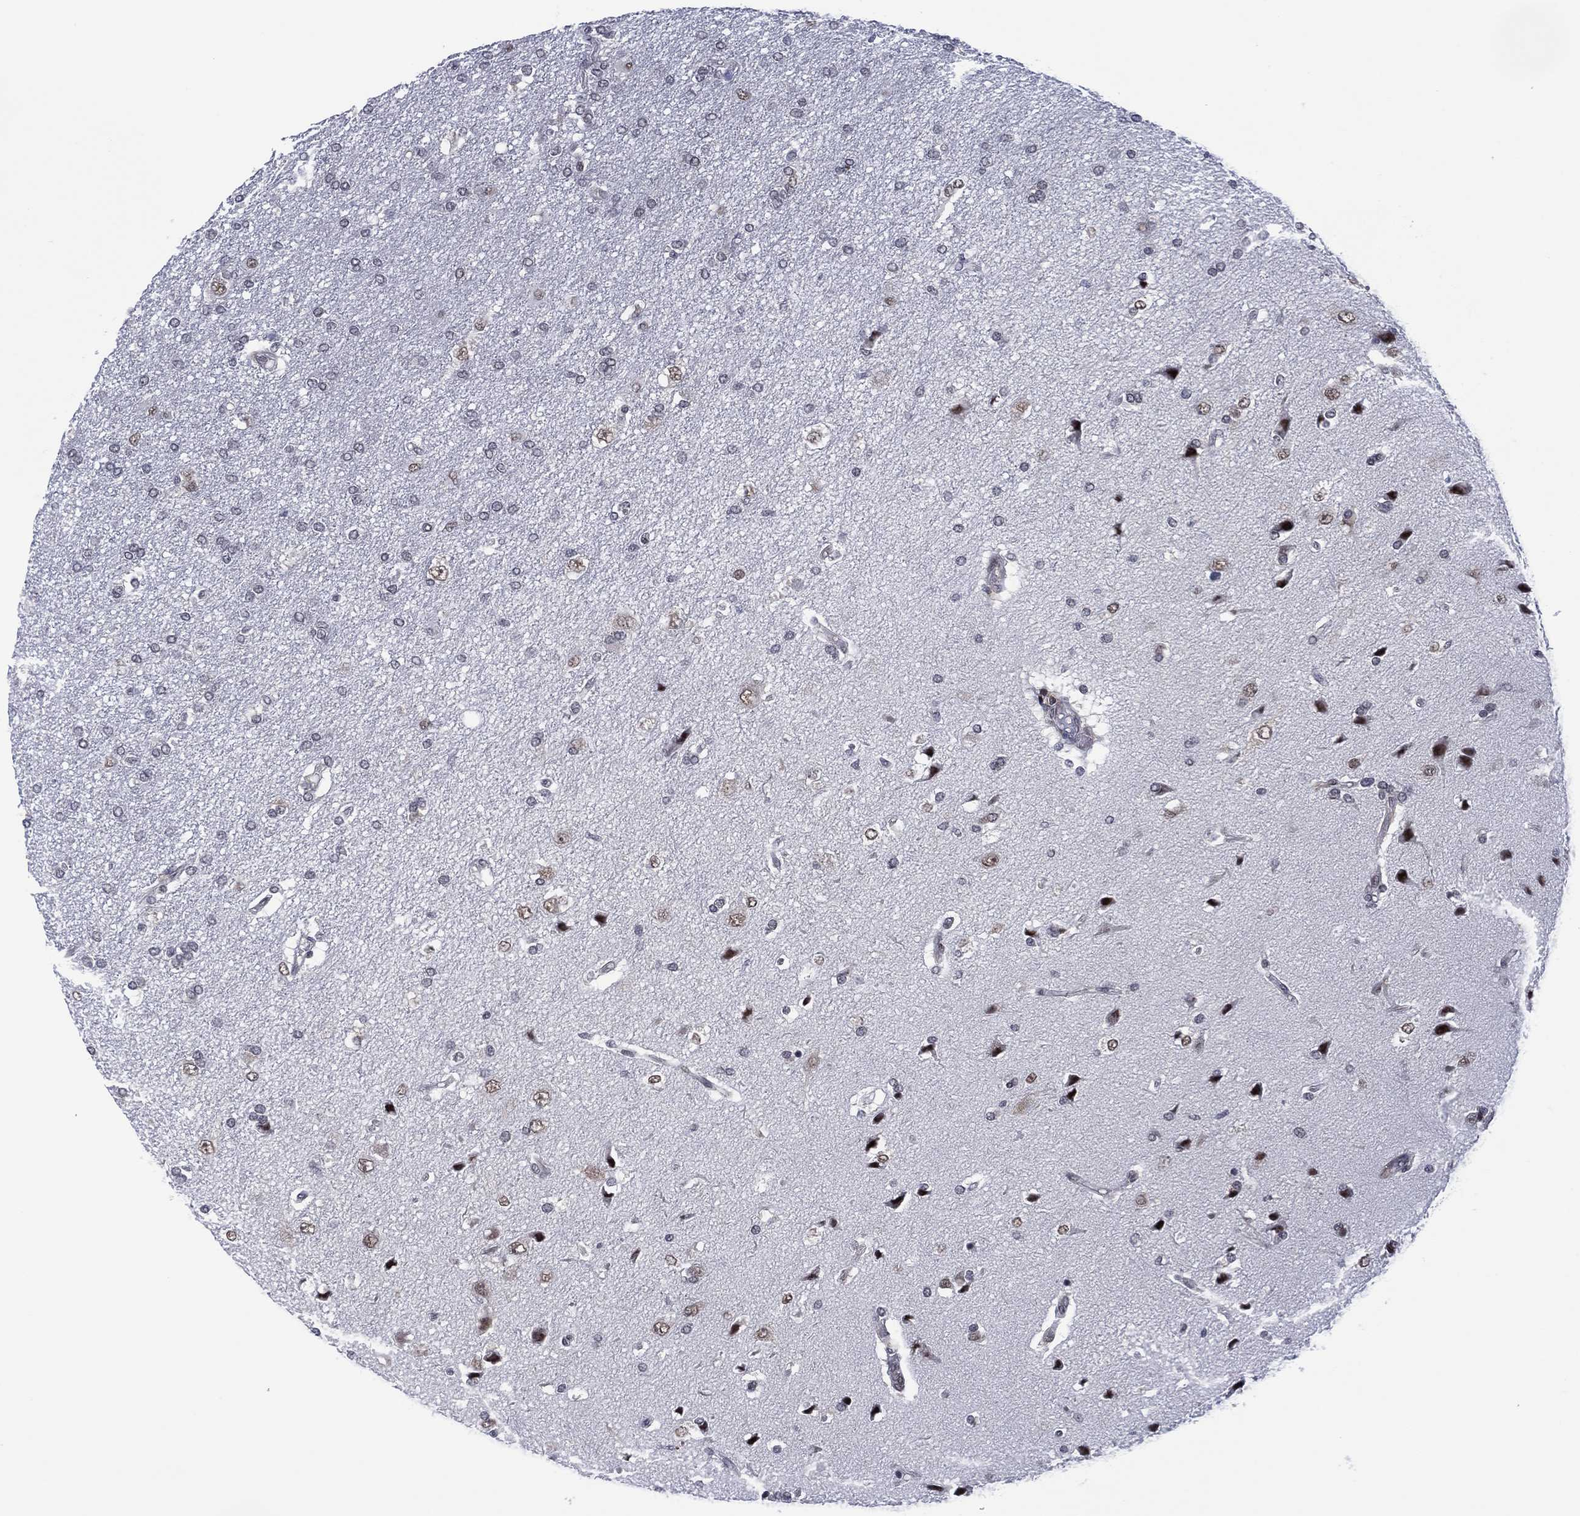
{"staining": {"intensity": "weak", "quantity": "<25%", "location": "nuclear"}, "tissue": "glioma", "cell_type": "Tumor cells", "image_type": "cancer", "snomed": [{"axis": "morphology", "description": "Glioma, malignant, High grade"}, {"axis": "topography", "description": "Brain"}], "caption": "Glioma was stained to show a protein in brown. There is no significant positivity in tumor cells.", "gene": "DPP4", "patient": {"sex": "female", "age": 63}}